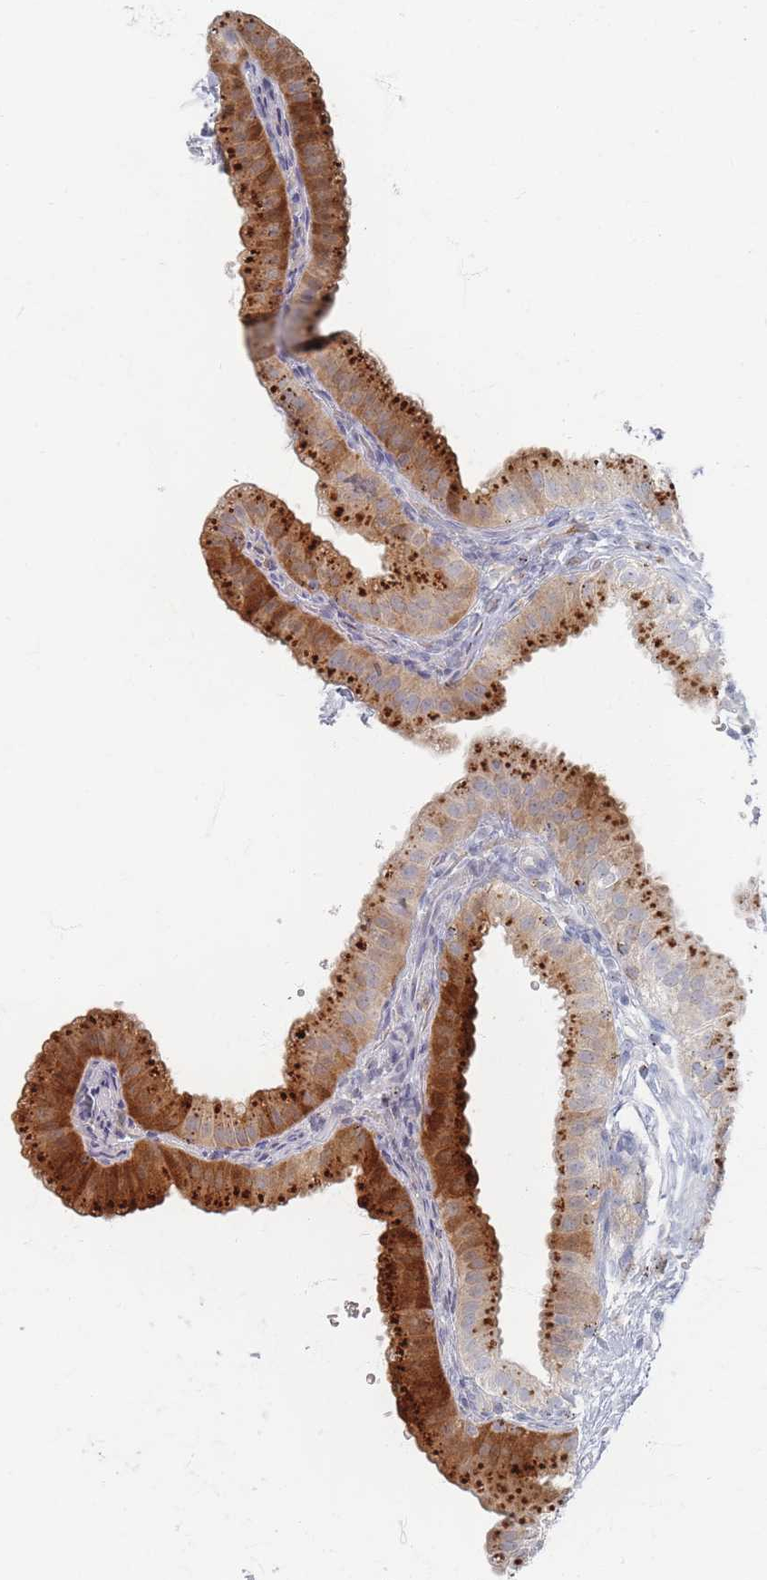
{"staining": {"intensity": "strong", "quantity": ">75%", "location": "cytoplasmic/membranous"}, "tissue": "gallbladder", "cell_type": "Glandular cells", "image_type": "normal", "snomed": [{"axis": "morphology", "description": "Normal tissue, NOS"}, {"axis": "topography", "description": "Gallbladder"}], "caption": "Immunohistochemical staining of unremarkable human gallbladder reveals >75% levels of strong cytoplasmic/membranous protein staining in approximately >75% of glandular cells.", "gene": "ENSG00000251357", "patient": {"sex": "female", "age": 61}}